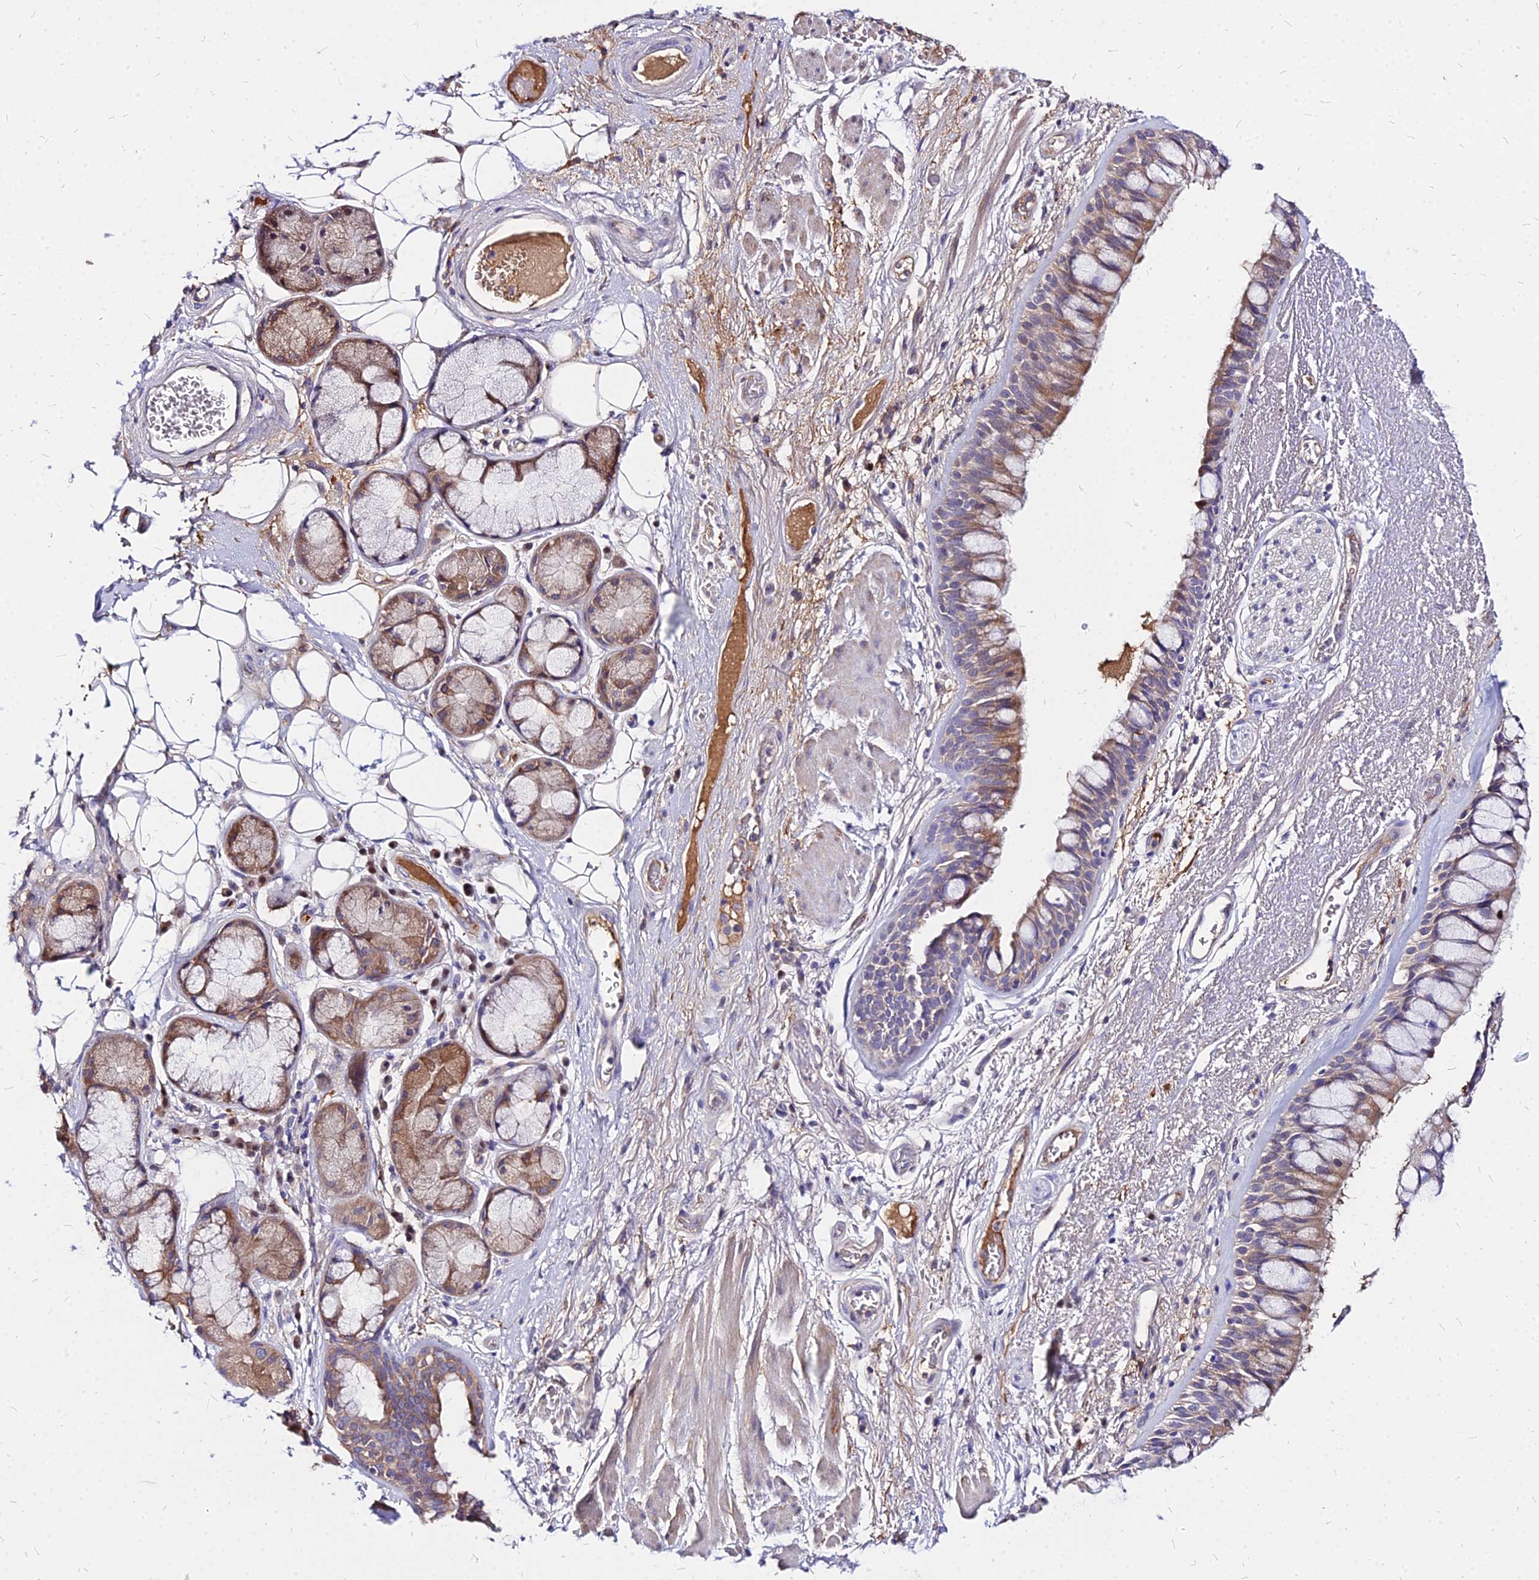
{"staining": {"intensity": "weak", "quantity": ">75%", "location": "cytoplasmic/membranous"}, "tissue": "bronchus", "cell_type": "Respiratory epithelial cells", "image_type": "normal", "snomed": [{"axis": "morphology", "description": "Normal tissue, NOS"}, {"axis": "morphology", "description": "Squamous cell carcinoma, NOS"}, {"axis": "topography", "description": "Lymph node"}, {"axis": "topography", "description": "Bronchus"}, {"axis": "topography", "description": "Lung"}], "caption": "Bronchus stained with immunohistochemistry (IHC) displays weak cytoplasmic/membranous staining in approximately >75% of respiratory epithelial cells. Nuclei are stained in blue.", "gene": "ACSM6", "patient": {"sex": "male", "age": 66}}